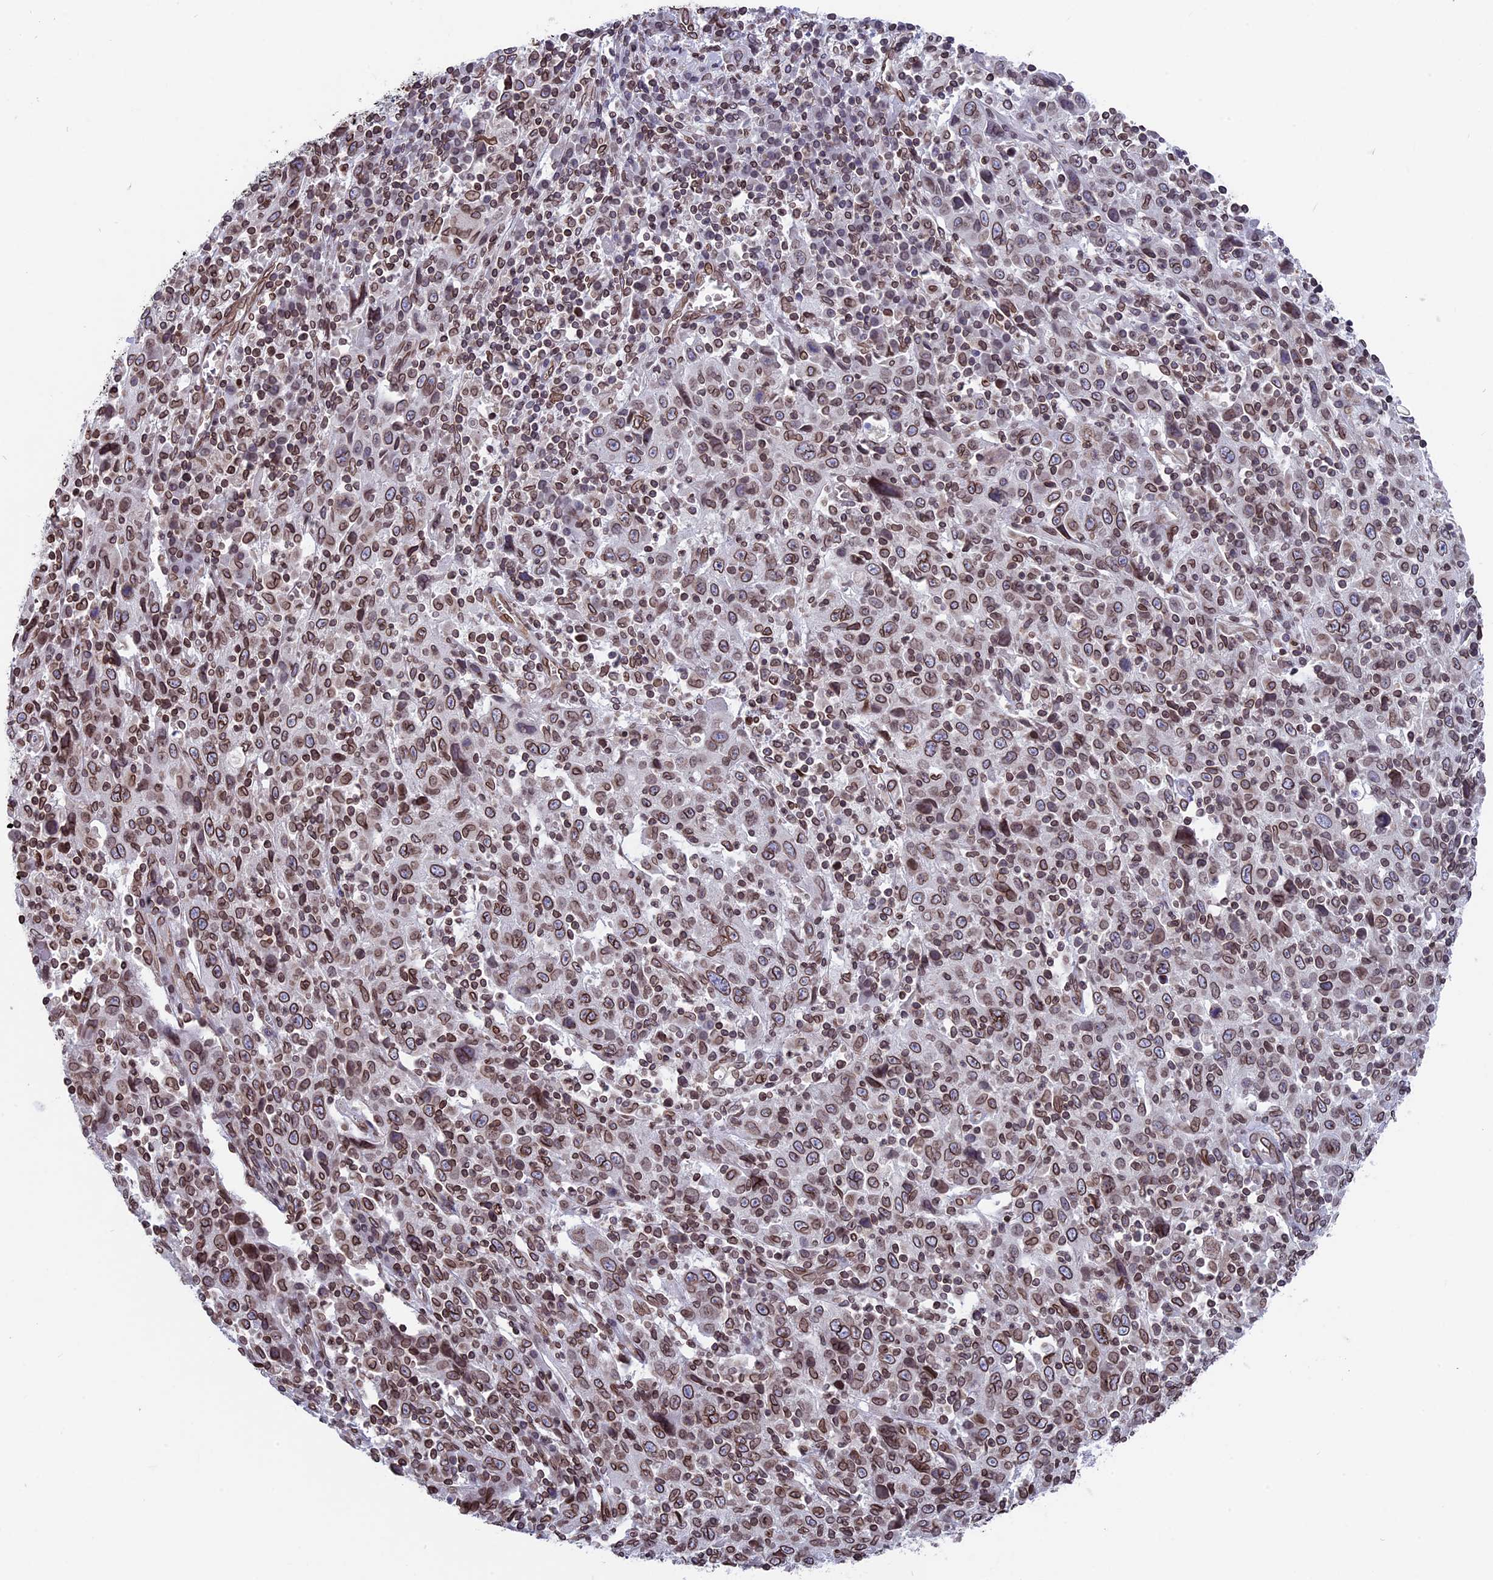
{"staining": {"intensity": "moderate", "quantity": ">75%", "location": "cytoplasmic/membranous,nuclear"}, "tissue": "cervical cancer", "cell_type": "Tumor cells", "image_type": "cancer", "snomed": [{"axis": "morphology", "description": "Squamous cell carcinoma, NOS"}, {"axis": "topography", "description": "Cervix"}], "caption": "Brown immunohistochemical staining in human cervical cancer (squamous cell carcinoma) exhibits moderate cytoplasmic/membranous and nuclear expression in about >75% of tumor cells.", "gene": "PTCHD4", "patient": {"sex": "female", "age": 46}}